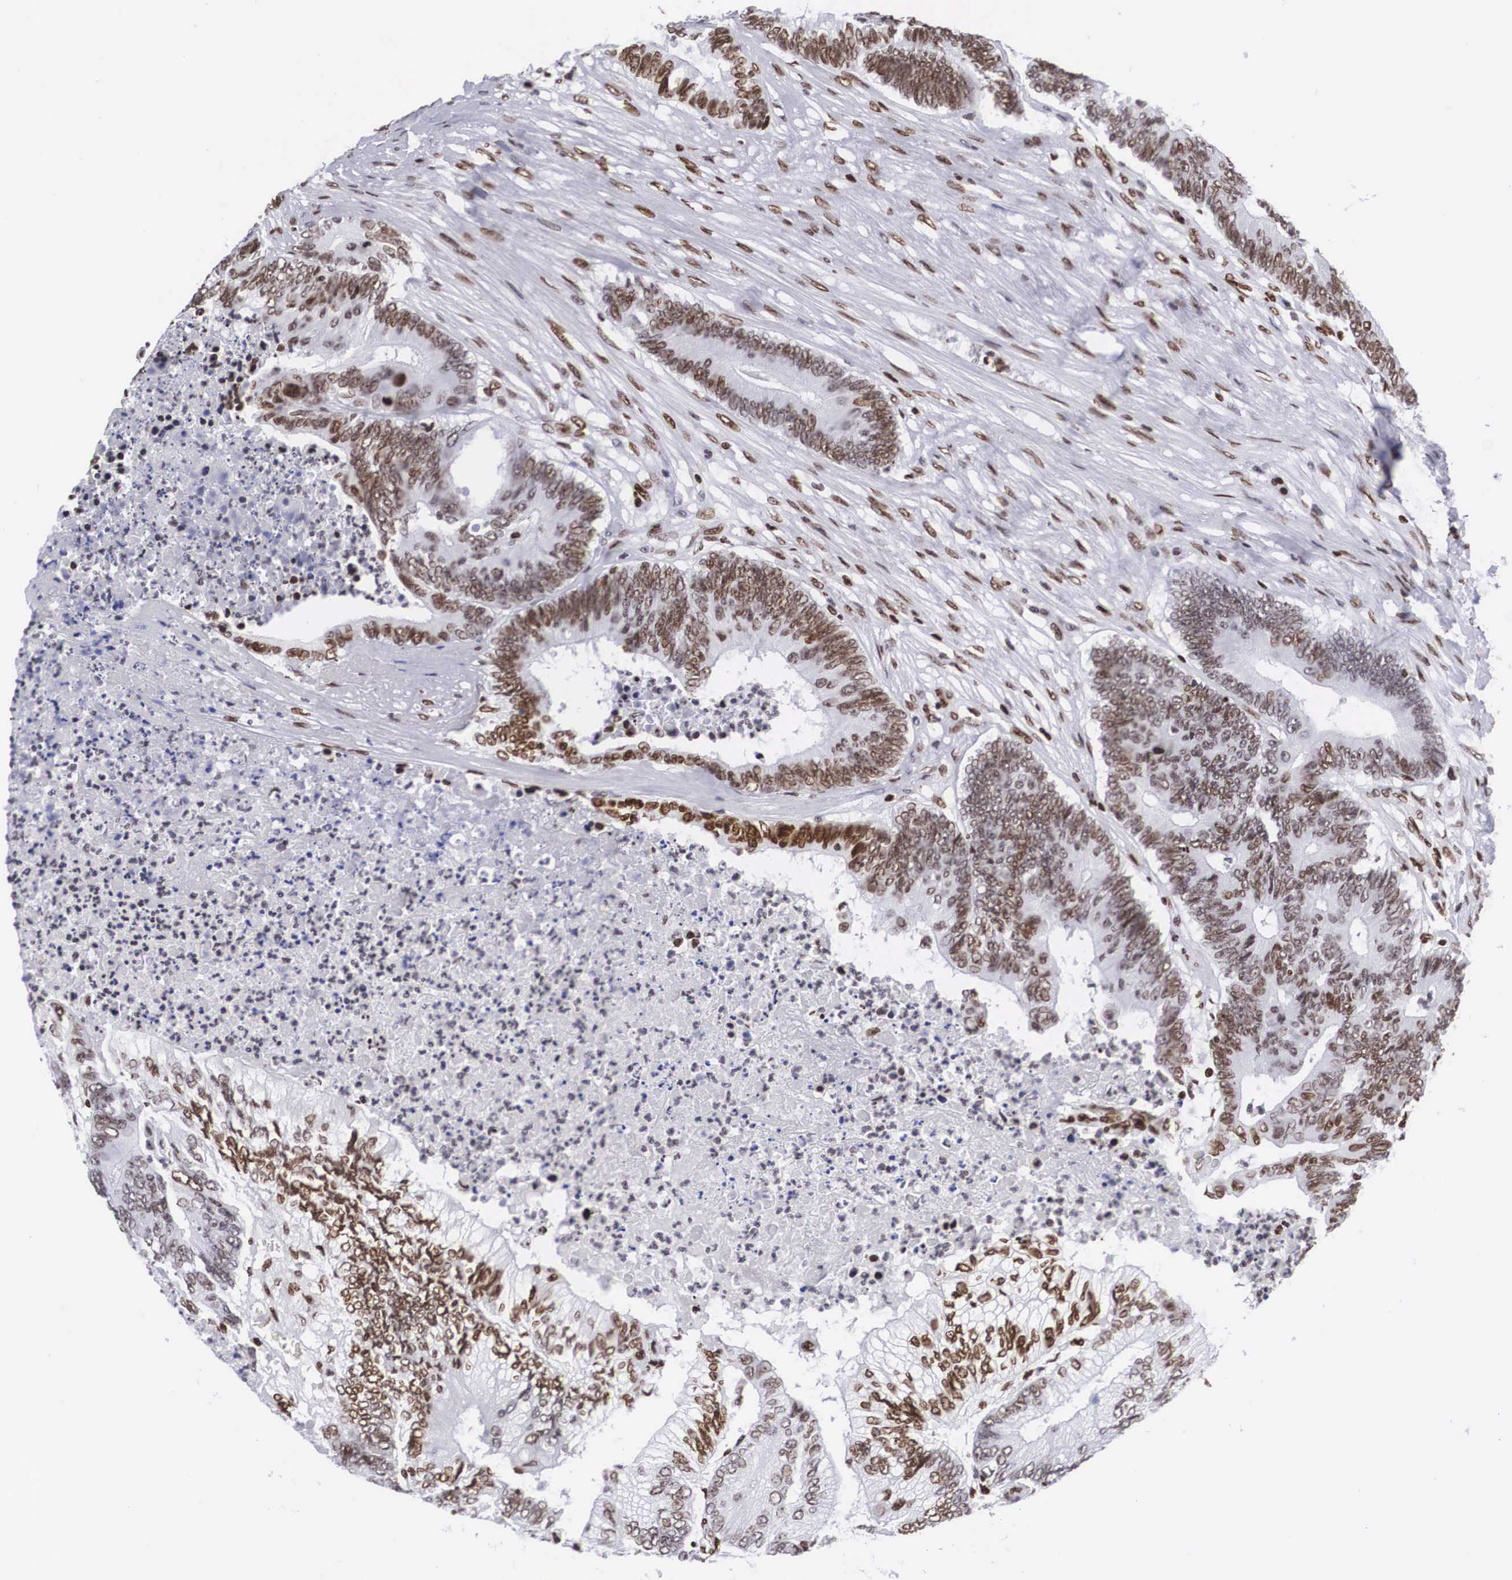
{"staining": {"intensity": "moderate", "quantity": ">75%", "location": "nuclear"}, "tissue": "colorectal cancer", "cell_type": "Tumor cells", "image_type": "cancer", "snomed": [{"axis": "morphology", "description": "Adenocarcinoma, NOS"}, {"axis": "topography", "description": "Colon"}], "caption": "IHC of adenocarcinoma (colorectal) exhibits medium levels of moderate nuclear staining in about >75% of tumor cells.", "gene": "MECP2", "patient": {"sex": "male", "age": 65}}